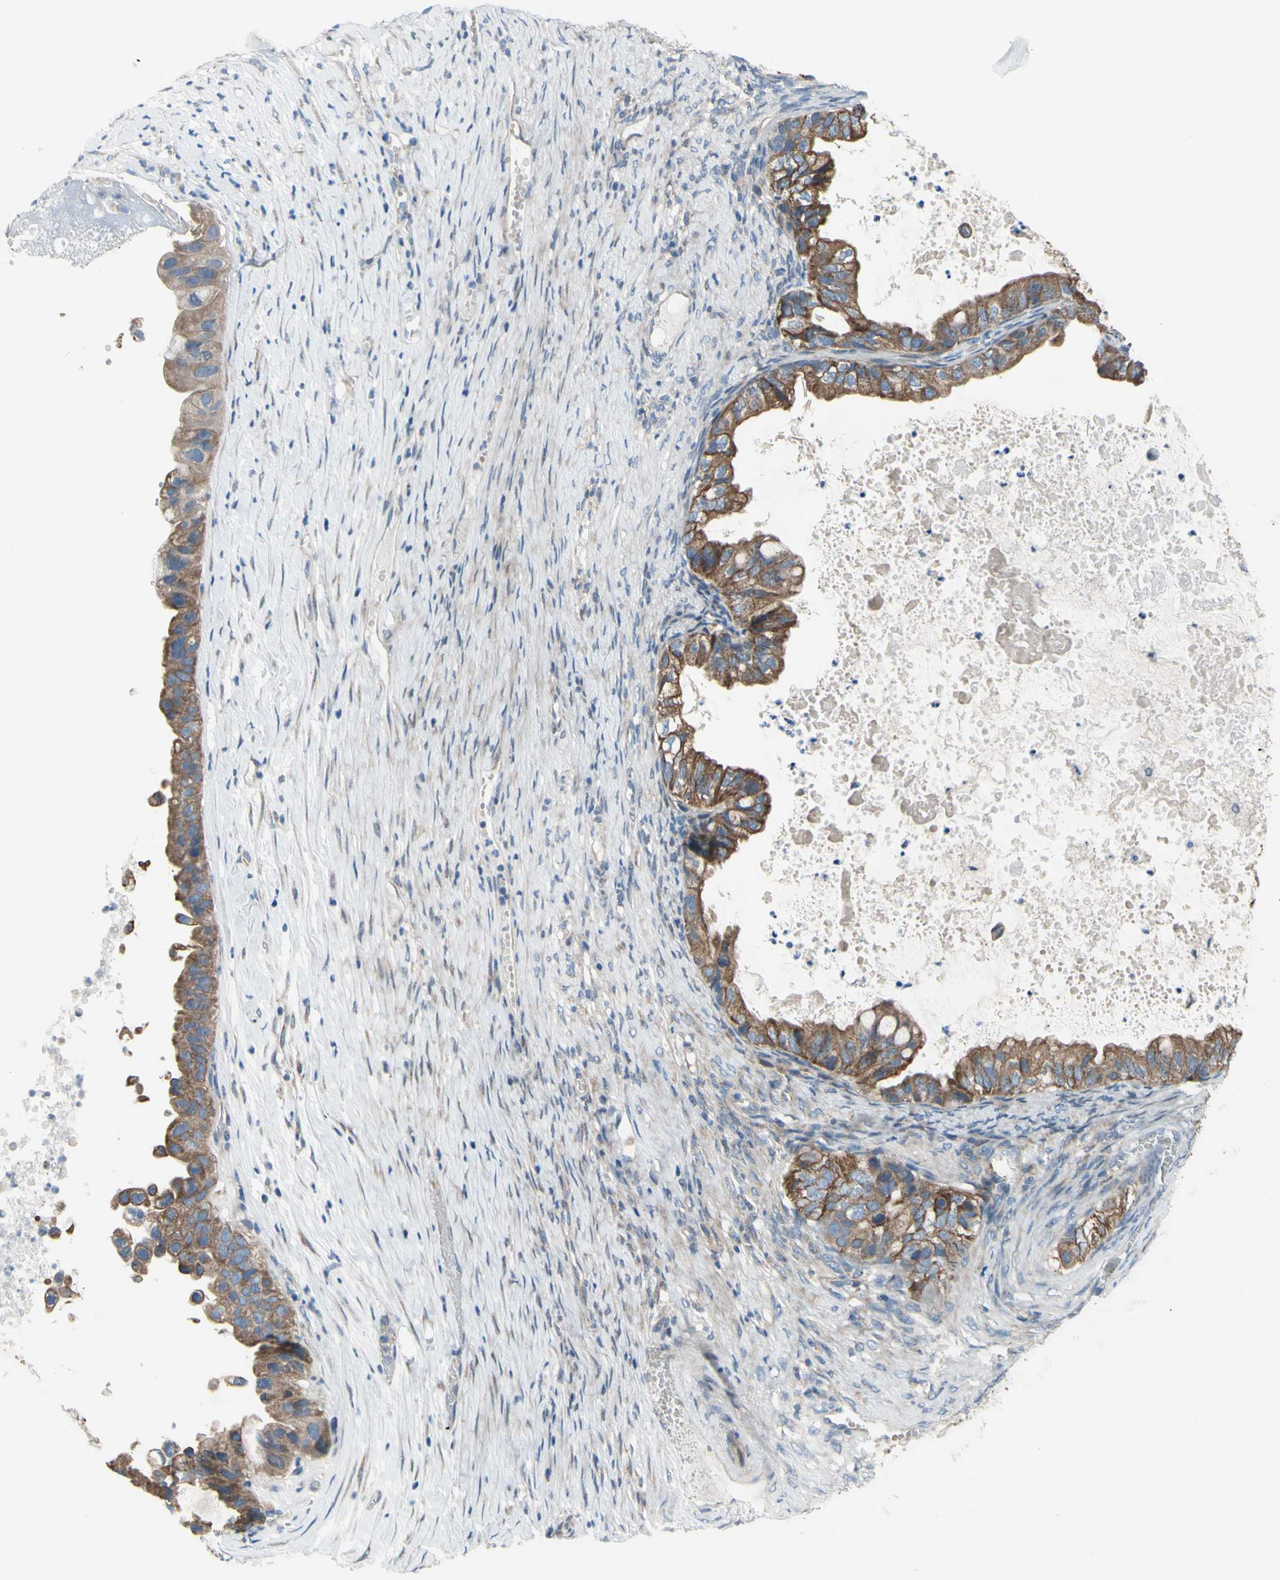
{"staining": {"intensity": "moderate", "quantity": ">75%", "location": "cytoplasmic/membranous"}, "tissue": "ovarian cancer", "cell_type": "Tumor cells", "image_type": "cancer", "snomed": [{"axis": "morphology", "description": "Cystadenocarcinoma, mucinous, NOS"}, {"axis": "topography", "description": "Ovary"}], "caption": "Protein analysis of ovarian cancer (mucinous cystadenocarcinoma) tissue shows moderate cytoplasmic/membranous positivity in approximately >75% of tumor cells.", "gene": "GRAMD2B", "patient": {"sex": "female", "age": 80}}